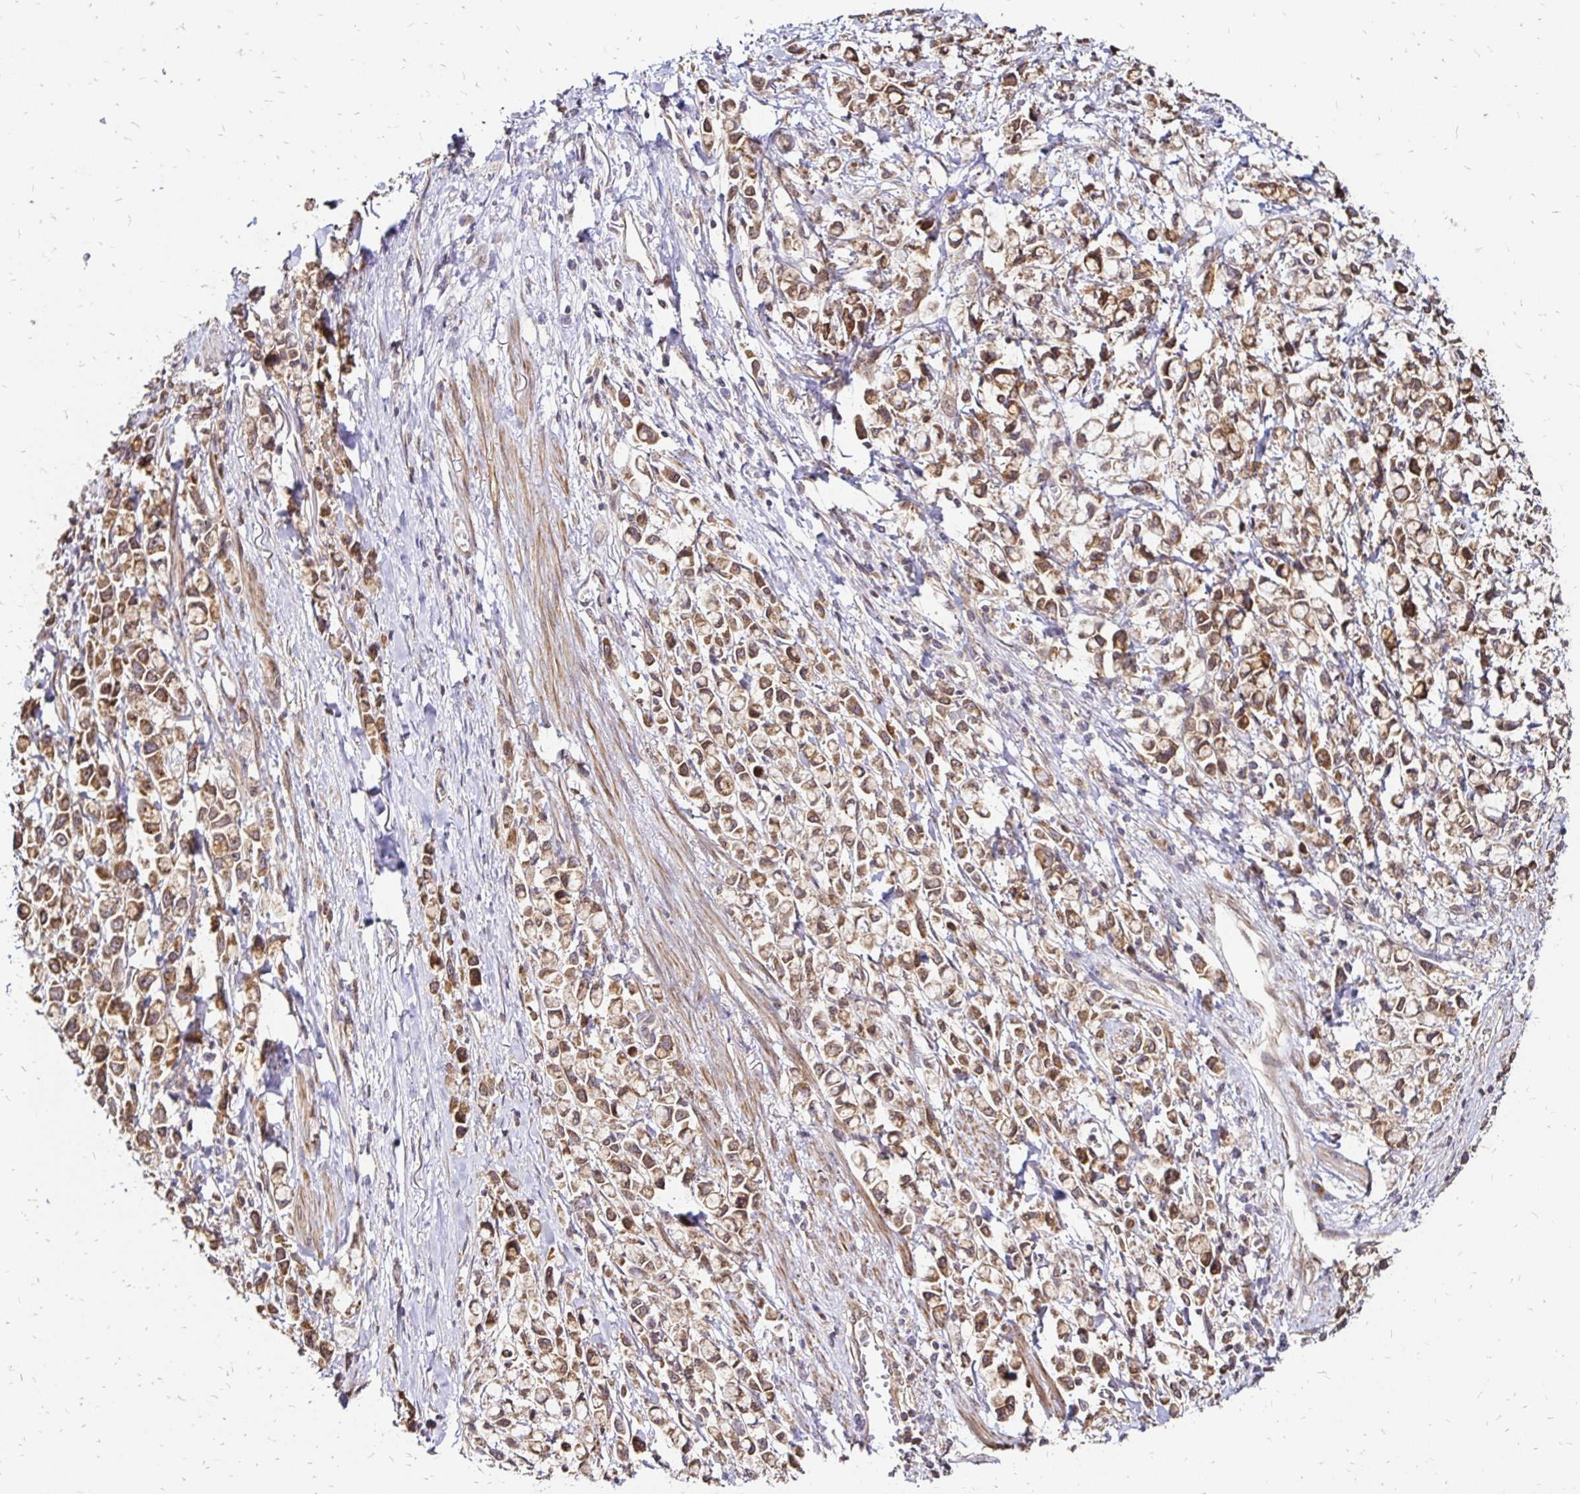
{"staining": {"intensity": "moderate", "quantity": ">75%", "location": "cytoplasmic/membranous"}, "tissue": "stomach cancer", "cell_type": "Tumor cells", "image_type": "cancer", "snomed": [{"axis": "morphology", "description": "Adenocarcinoma, NOS"}, {"axis": "topography", "description": "Stomach"}], "caption": "This is an image of immunohistochemistry staining of stomach cancer (adenocarcinoma), which shows moderate staining in the cytoplasmic/membranous of tumor cells.", "gene": "ZW10", "patient": {"sex": "female", "age": 81}}